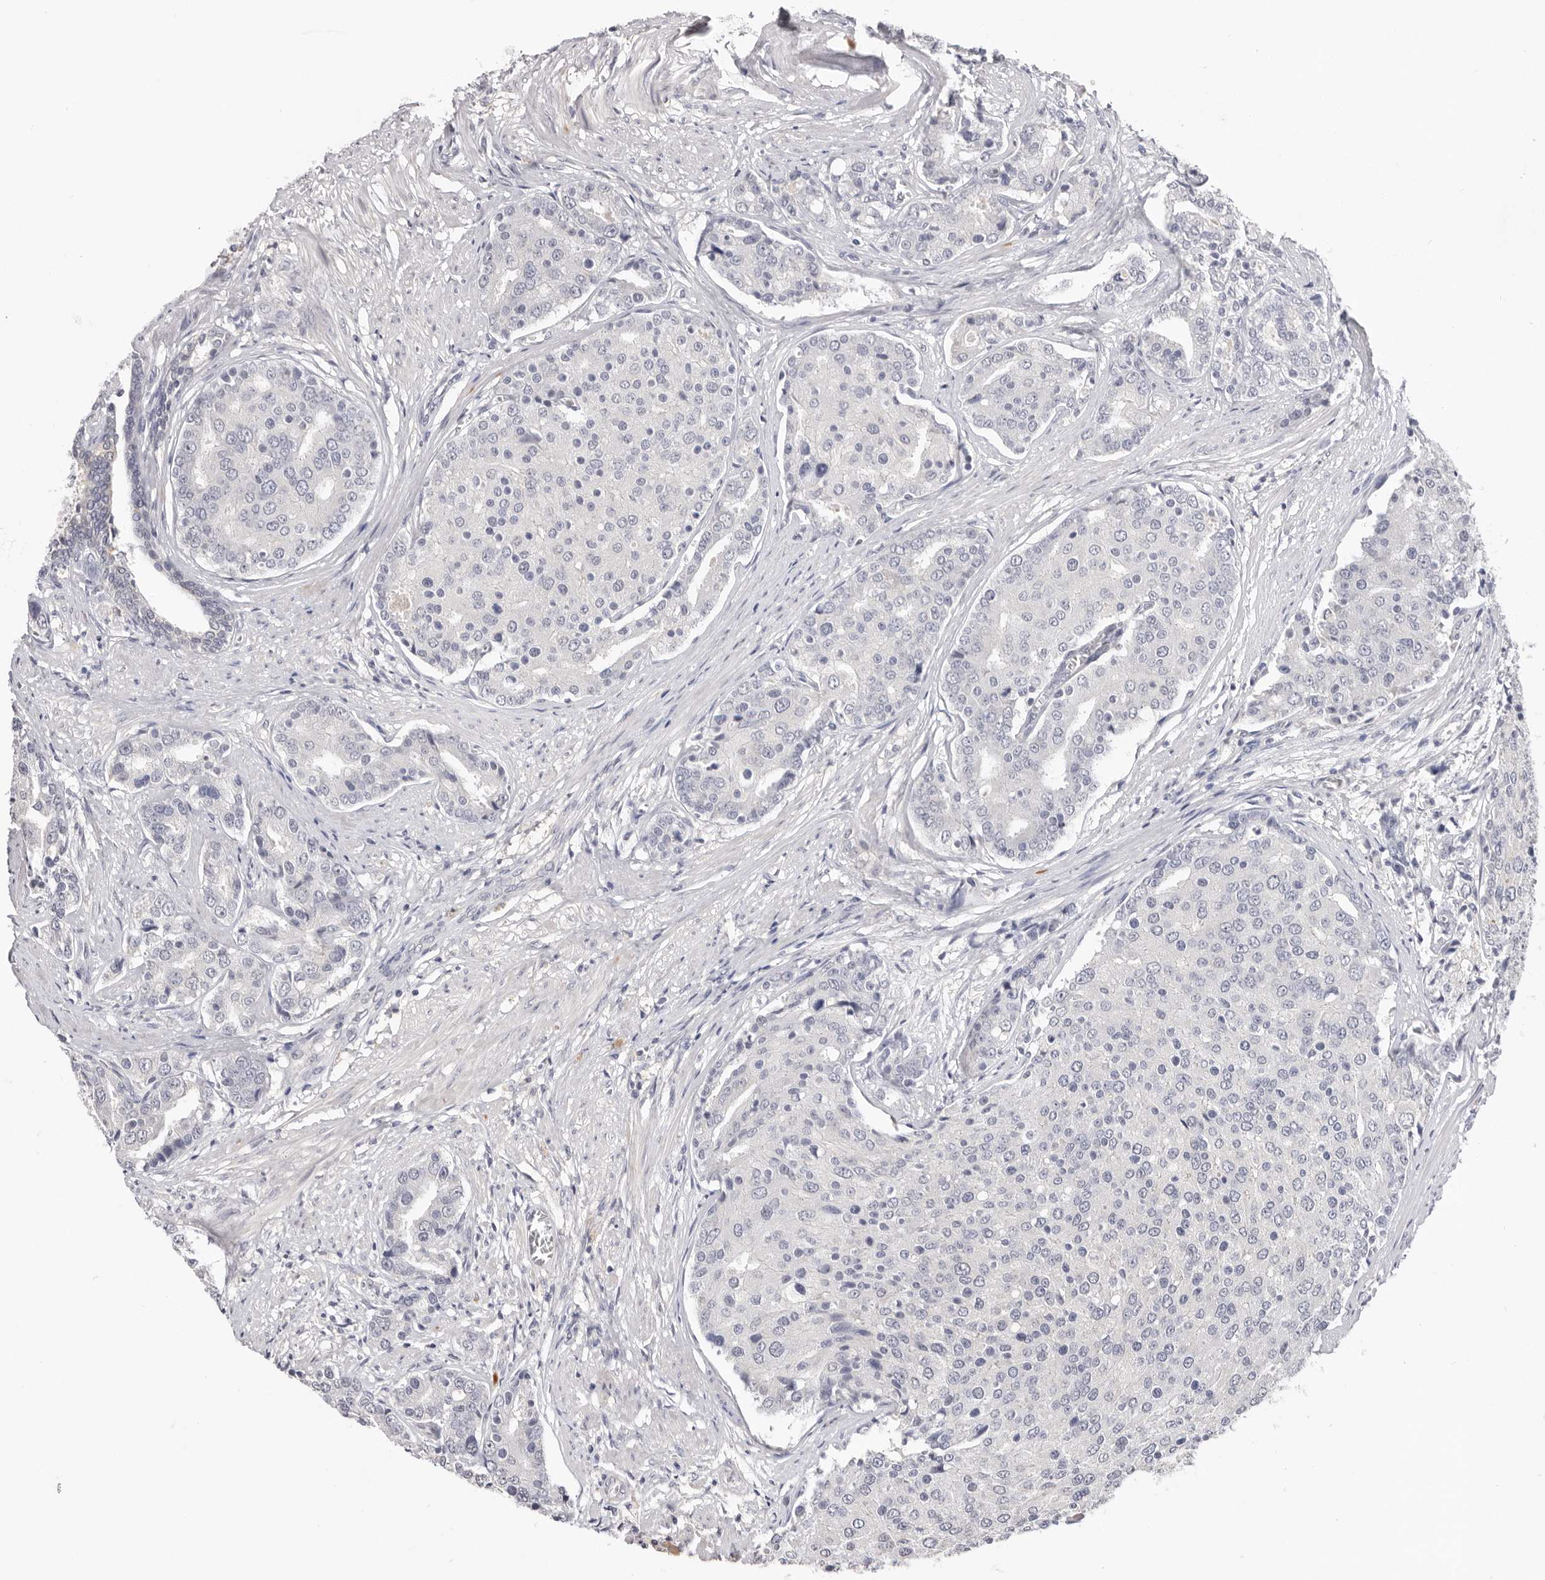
{"staining": {"intensity": "negative", "quantity": "none", "location": "none"}, "tissue": "prostate cancer", "cell_type": "Tumor cells", "image_type": "cancer", "snomed": [{"axis": "morphology", "description": "Adenocarcinoma, High grade"}, {"axis": "topography", "description": "Prostate"}], "caption": "This histopathology image is of prostate high-grade adenocarcinoma stained with immunohistochemistry to label a protein in brown with the nuclei are counter-stained blue. There is no expression in tumor cells.", "gene": "DOP1A", "patient": {"sex": "male", "age": 50}}